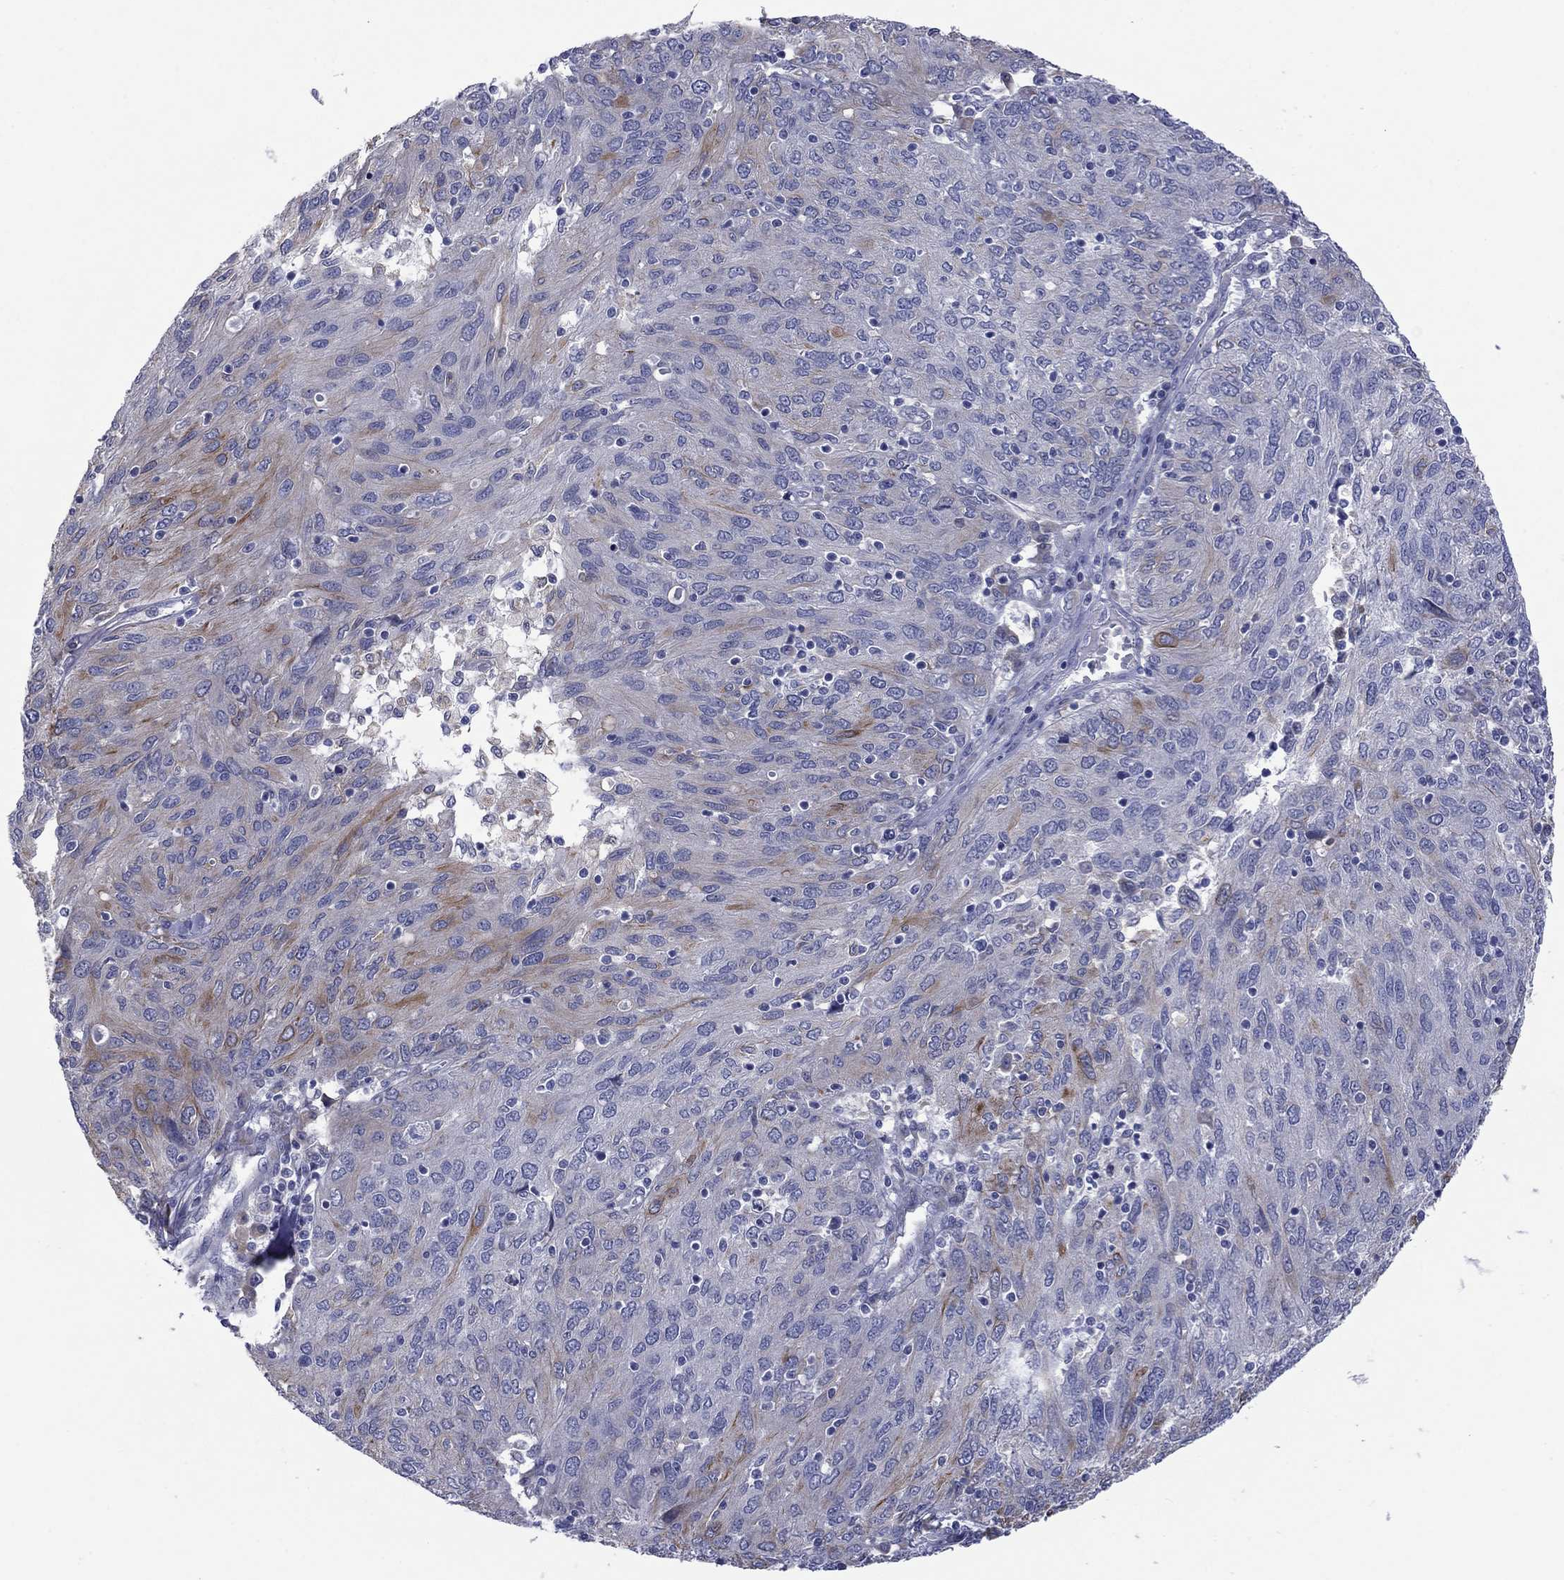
{"staining": {"intensity": "weak", "quantity": "<25%", "location": "cytoplasmic/membranous"}, "tissue": "ovarian cancer", "cell_type": "Tumor cells", "image_type": "cancer", "snomed": [{"axis": "morphology", "description": "Carcinoma, endometroid"}, {"axis": "topography", "description": "Ovary"}], "caption": "Protein analysis of ovarian cancer shows no significant staining in tumor cells.", "gene": "TMPRSS11A", "patient": {"sex": "female", "age": 50}}